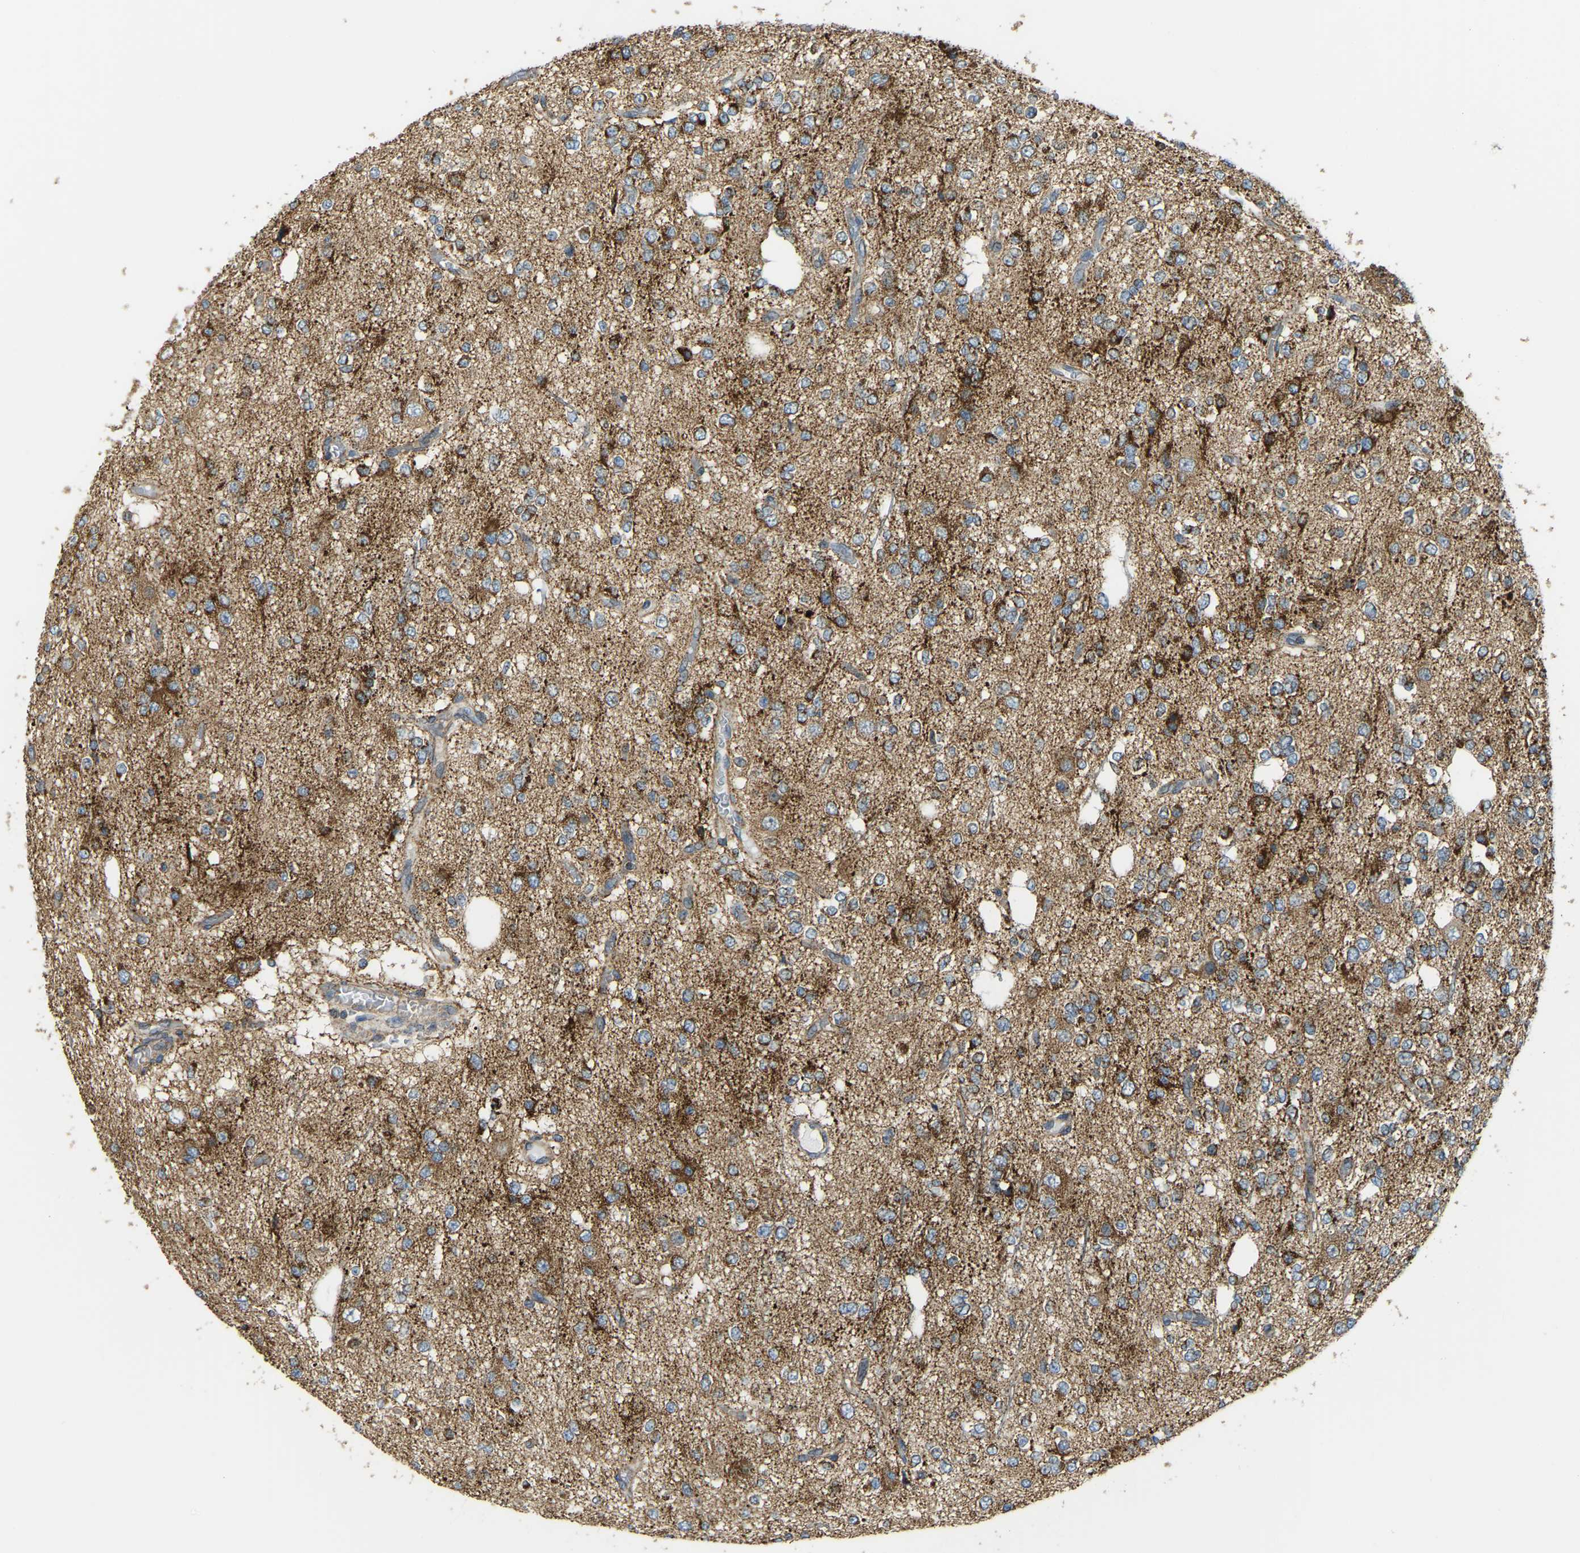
{"staining": {"intensity": "moderate", "quantity": ">75%", "location": "cytoplasmic/membranous"}, "tissue": "glioma", "cell_type": "Tumor cells", "image_type": "cancer", "snomed": [{"axis": "morphology", "description": "Glioma, malignant, Low grade"}, {"axis": "topography", "description": "Brain"}], "caption": "Immunohistochemical staining of human malignant low-grade glioma demonstrates medium levels of moderate cytoplasmic/membranous protein positivity in approximately >75% of tumor cells.", "gene": "PSMD7", "patient": {"sex": "male", "age": 38}}